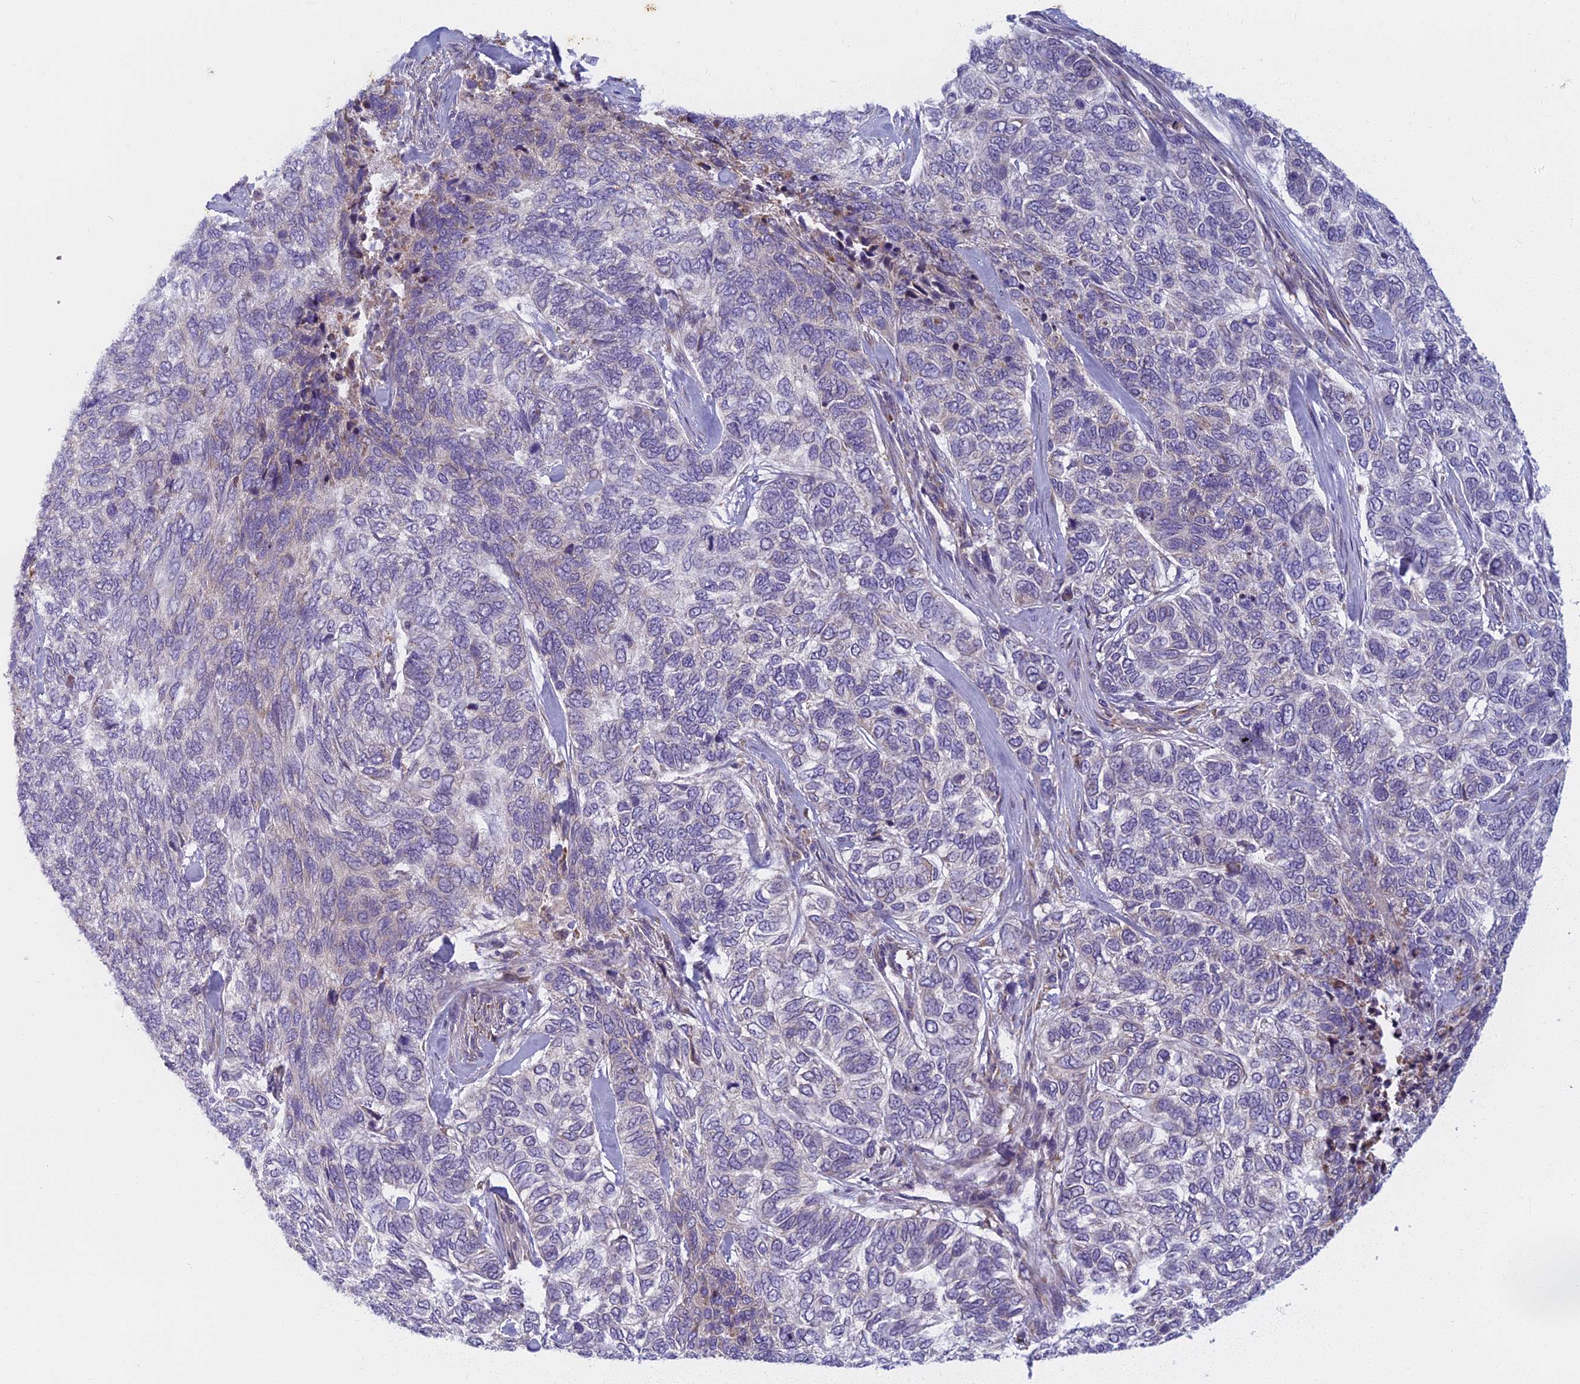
{"staining": {"intensity": "negative", "quantity": "none", "location": "none"}, "tissue": "skin cancer", "cell_type": "Tumor cells", "image_type": "cancer", "snomed": [{"axis": "morphology", "description": "Basal cell carcinoma"}, {"axis": "topography", "description": "Skin"}], "caption": "A micrograph of human skin basal cell carcinoma is negative for staining in tumor cells.", "gene": "DDX51", "patient": {"sex": "female", "age": 65}}